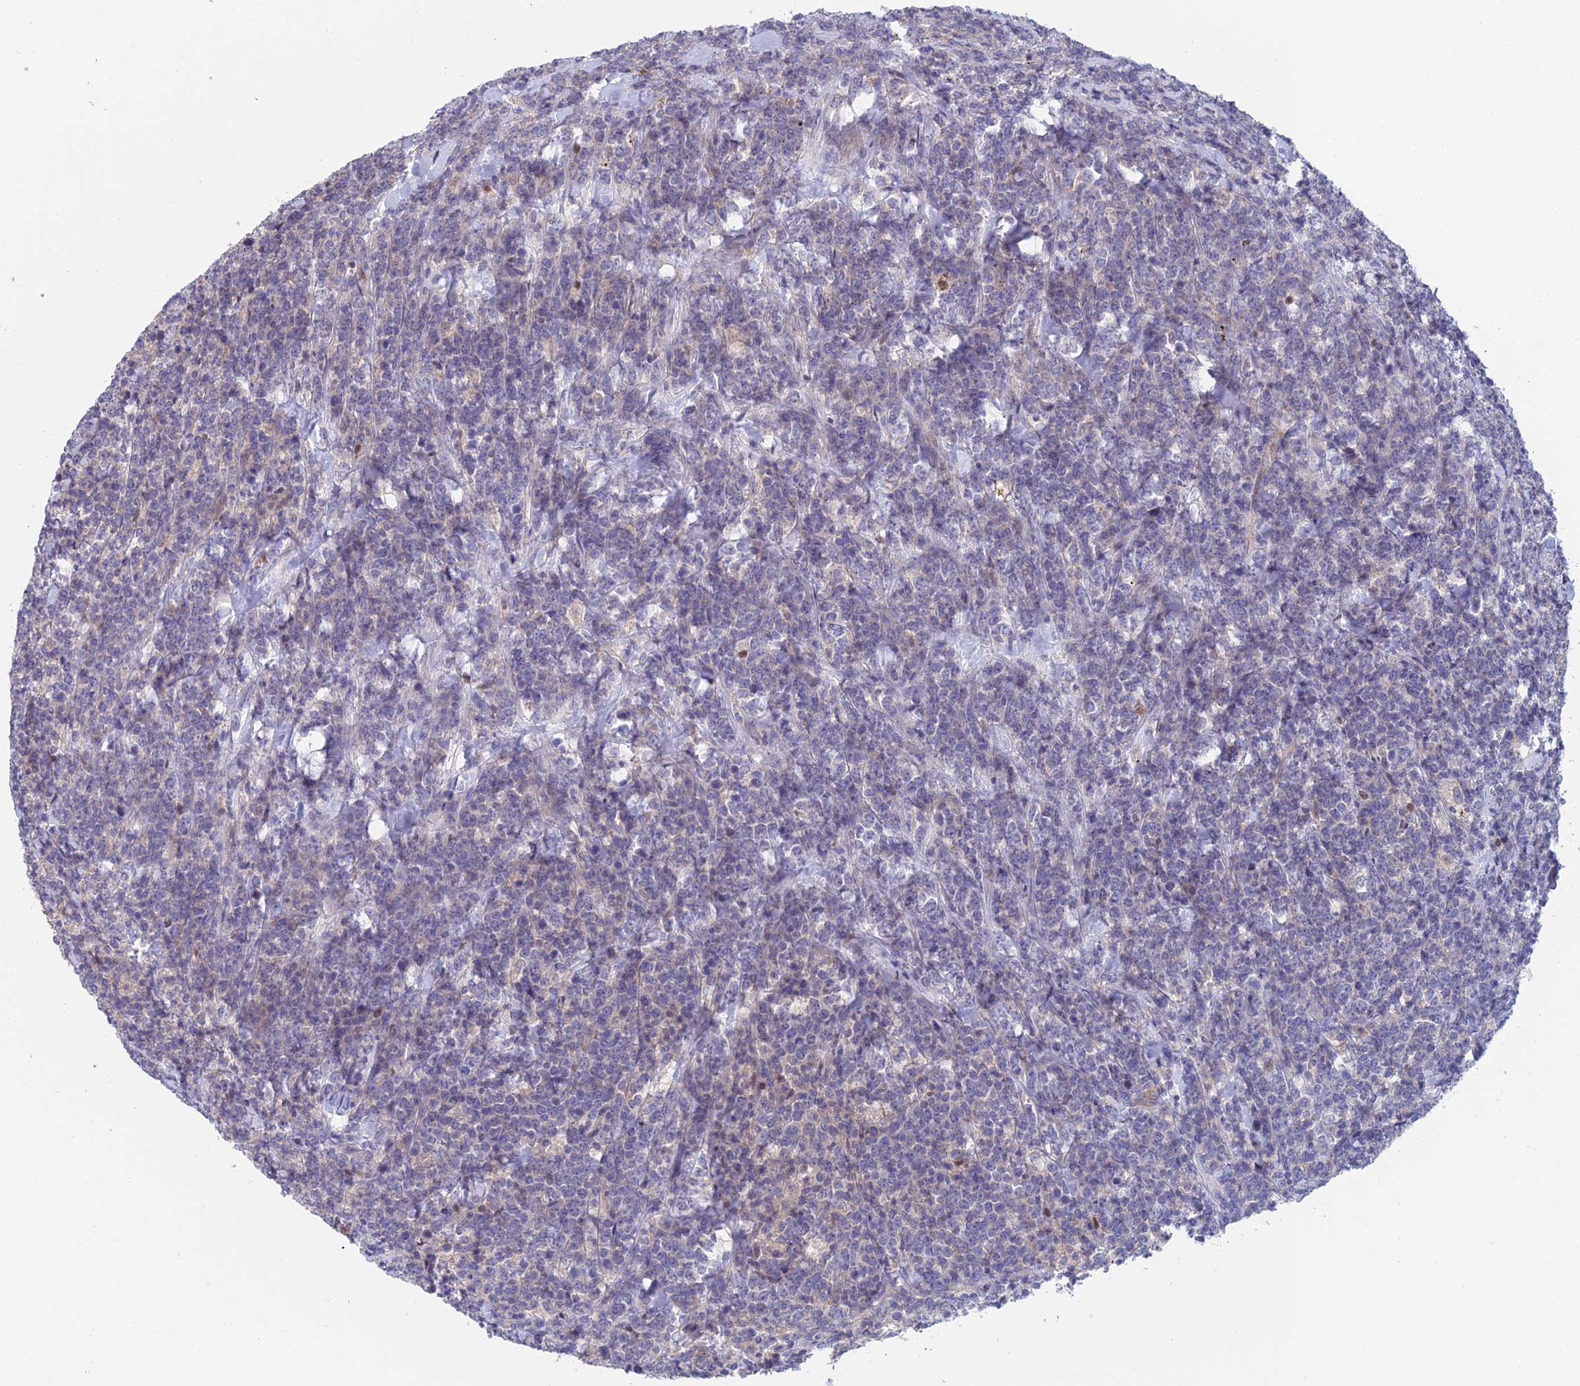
{"staining": {"intensity": "negative", "quantity": "none", "location": "none"}, "tissue": "lymphoma", "cell_type": "Tumor cells", "image_type": "cancer", "snomed": [{"axis": "morphology", "description": "Malignant lymphoma, non-Hodgkin's type, High grade"}, {"axis": "topography", "description": "Small intestine"}], "caption": "Tumor cells show no significant positivity in lymphoma.", "gene": "USP37", "patient": {"sex": "male", "age": 8}}